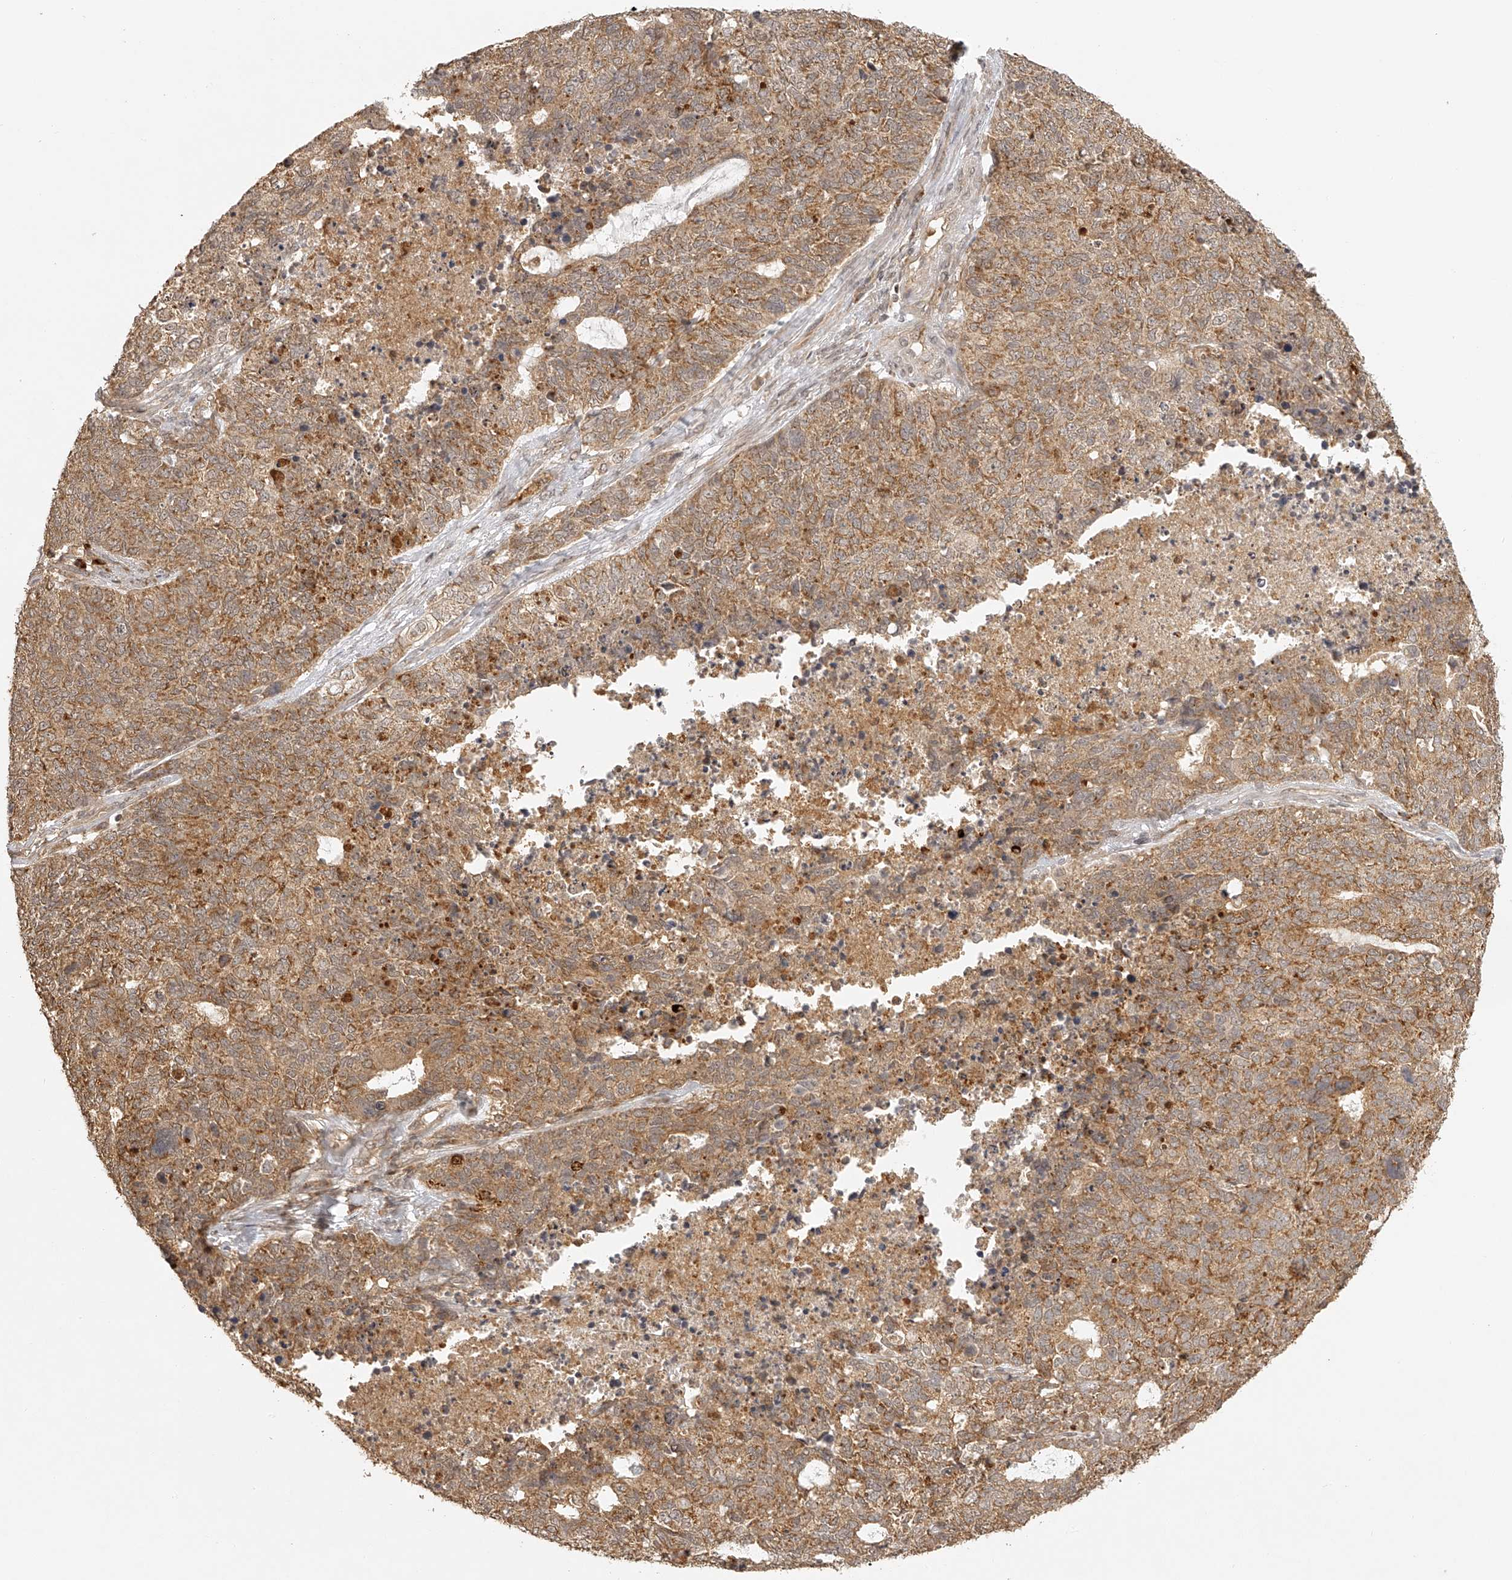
{"staining": {"intensity": "moderate", "quantity": ">75%", "location": "cytoplasmic/membranous"}, "tissue": "cervical cancer", "cell_type": "Tumor cells", "image_type": "cancer", "snomed": [{"axis": "morphology", "description": "Squamous cell carcinoma, NOS"}, {"axis": "topography", "description": "Cervix"}], "caption": "IHC micrograph of human cervical cancer stained for a protein (brown), which reveals medium levels of moderate cytoplasmic/membranous expression in about >75% of tumor cells.", "gene": "BCL2L11", "patient": {"sex": "female", "age": 63}}